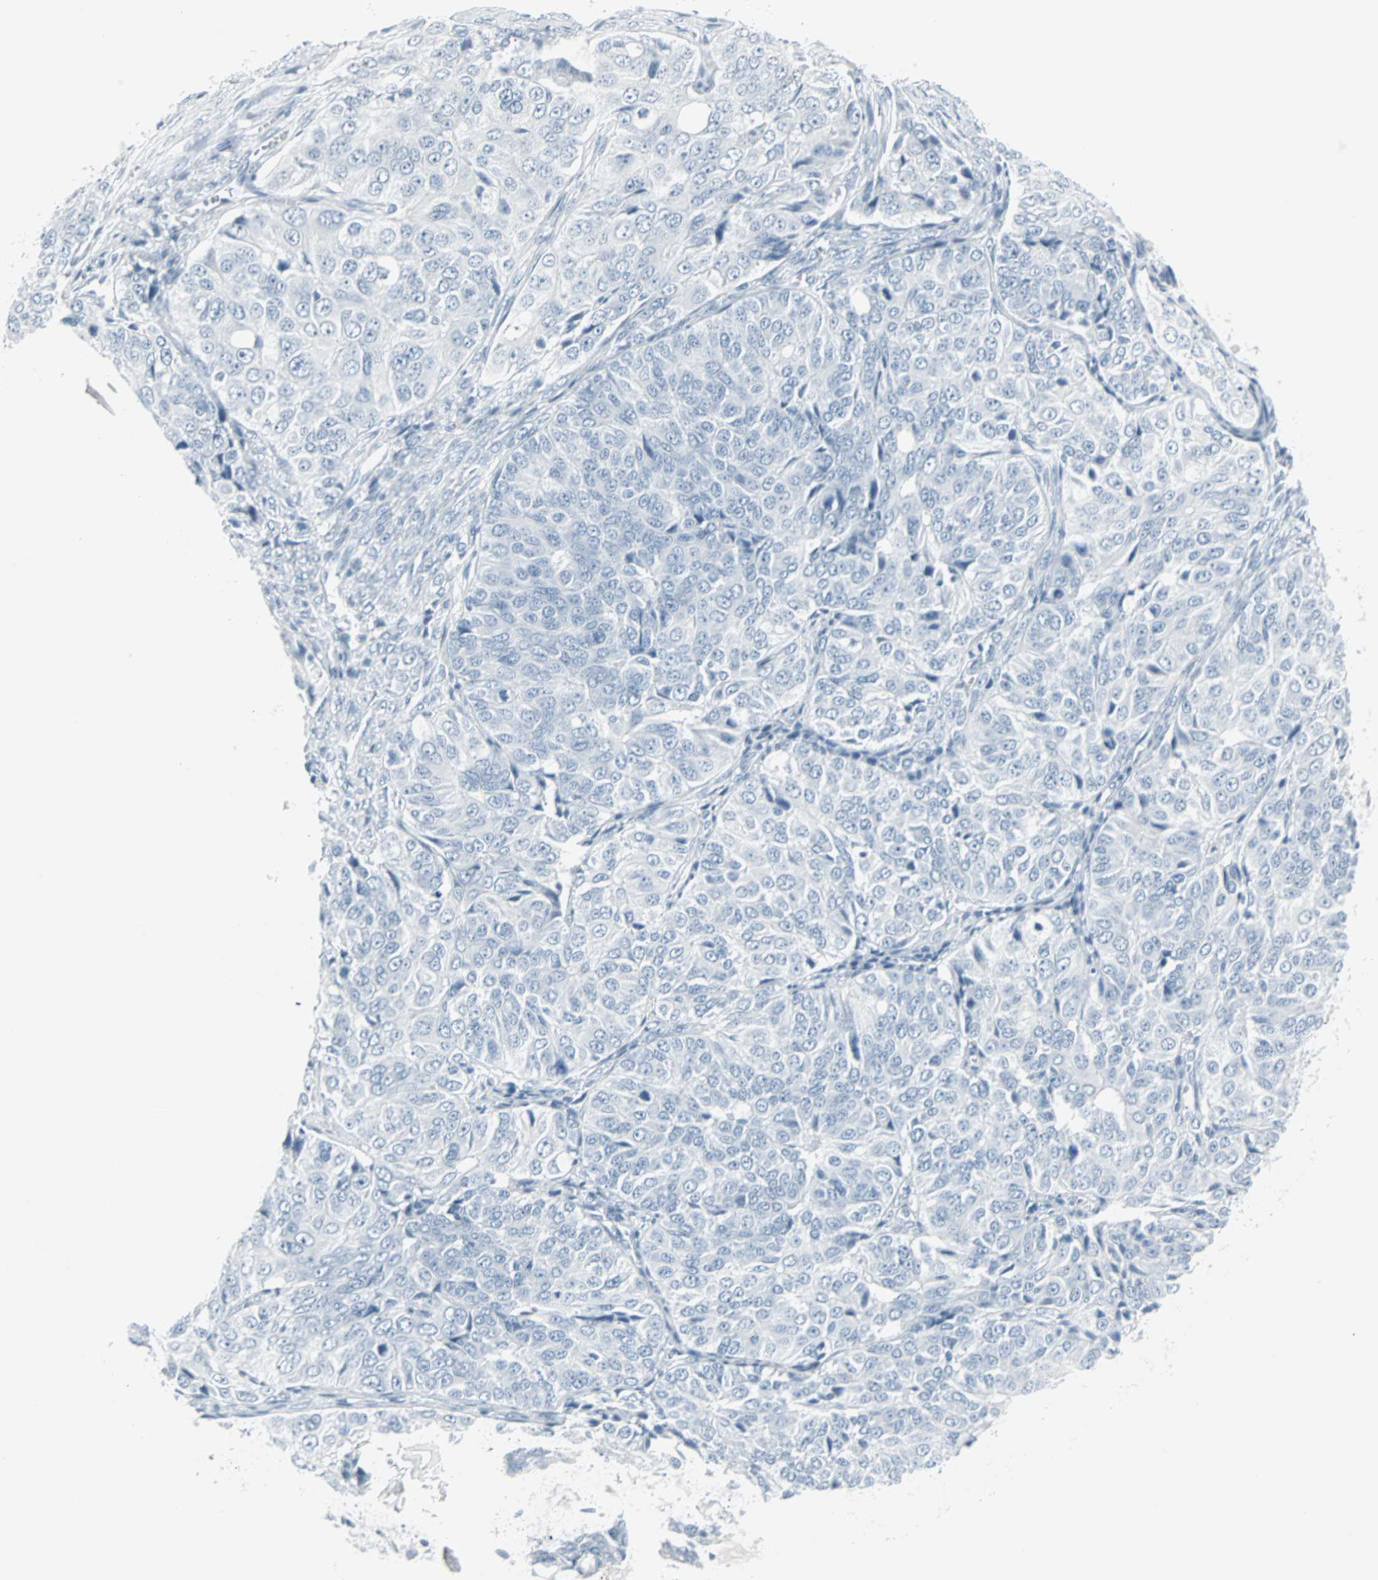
{"staining": {"intensity": "negative", "quantity": "none", "location": "none"}, "tissue": "ovarian cancer", "cell_type": "Tumor cells", "image_type": "cancer", "snomed": [{"axis": "morphology", "description": "Carcinoma, endometroid"}, {"axis": "topography", "description": "Ovary"}], "caption": "Human ovarian cancer (endometroid carcinoma) stained for a protein using IHC shows no staining in tumor cells.", "gene": "LANCL3", "patient": {"sex": "female", "age": 51}}